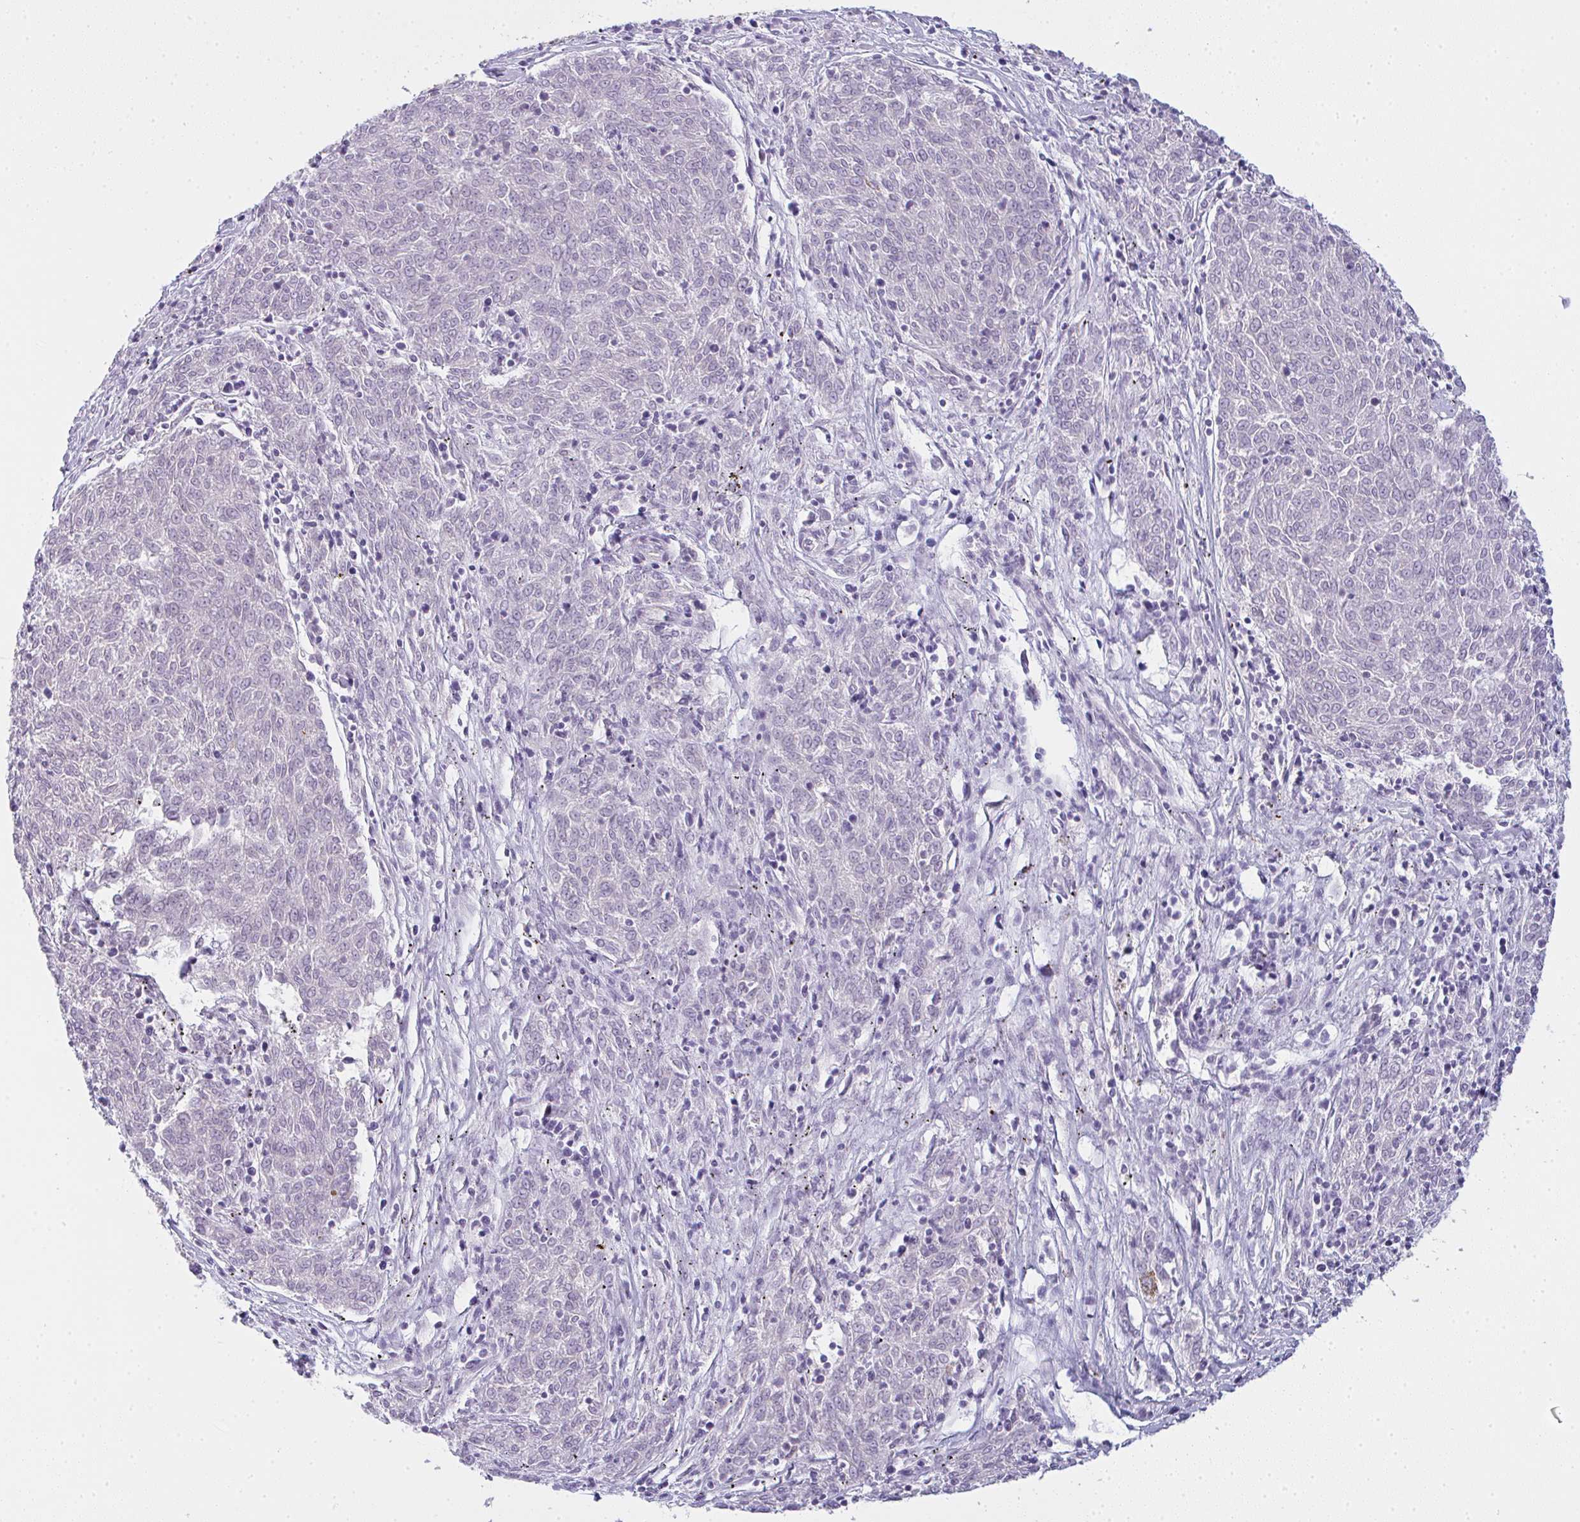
{"staining": {"intensity": "negative", "quantity": "none", "location": "none"}, "tissue": "melanoma", "cell_type": "Tumor cells", "image_type": "cancer", "snomed": [{"axis": "morphology", "description": "Malignant melanoma, NOS"}, {"axis": "topography", "description": "Skin"}], "caption": "A high-resolution histopathology image shows immunohistochemistry staining of melanoma, which reveals no significant expression in tumor cells.", "gene": "CSE1L", "patient": {"sex": "female", "age": 72}}